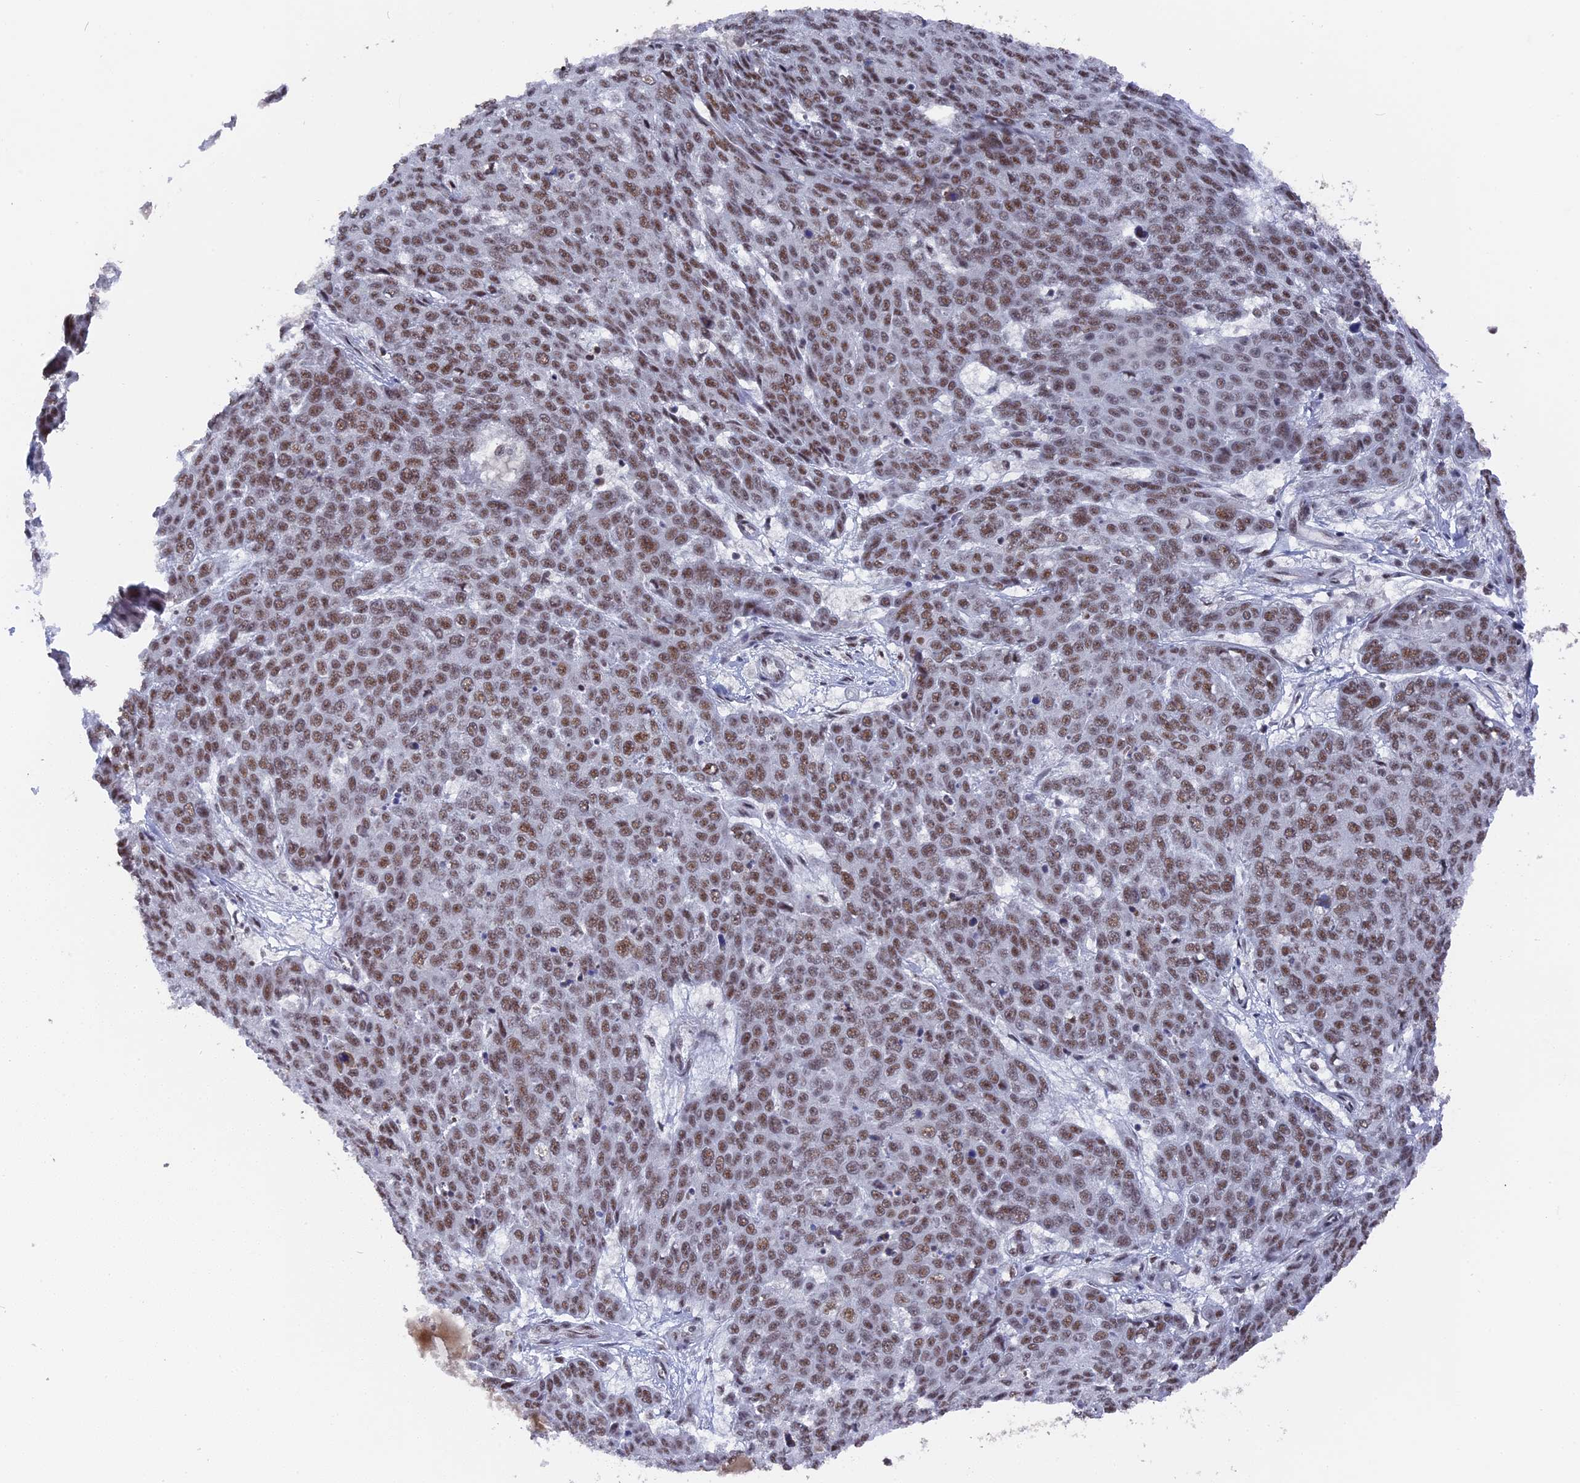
{"staining": {"intensity": "moderate", "quantity": ">75%", "location": "nuclear"}, "tissue": "skin cancer", "cell_type": "Tumor cells", "image_type": "cancer", "snomed": [{"axis": "morphology", "description": "Squamous cell carcinoma, NOS"}, {"axis": "topography", "description": "Skin"}], "caption": "Human skin cancer stained for a protein (brown) reveals moderate nuclear positive staining in approximately >75% of tumor cells.", "gene": "SF3A2", "patient": {"sex": "male", "age": 71}}